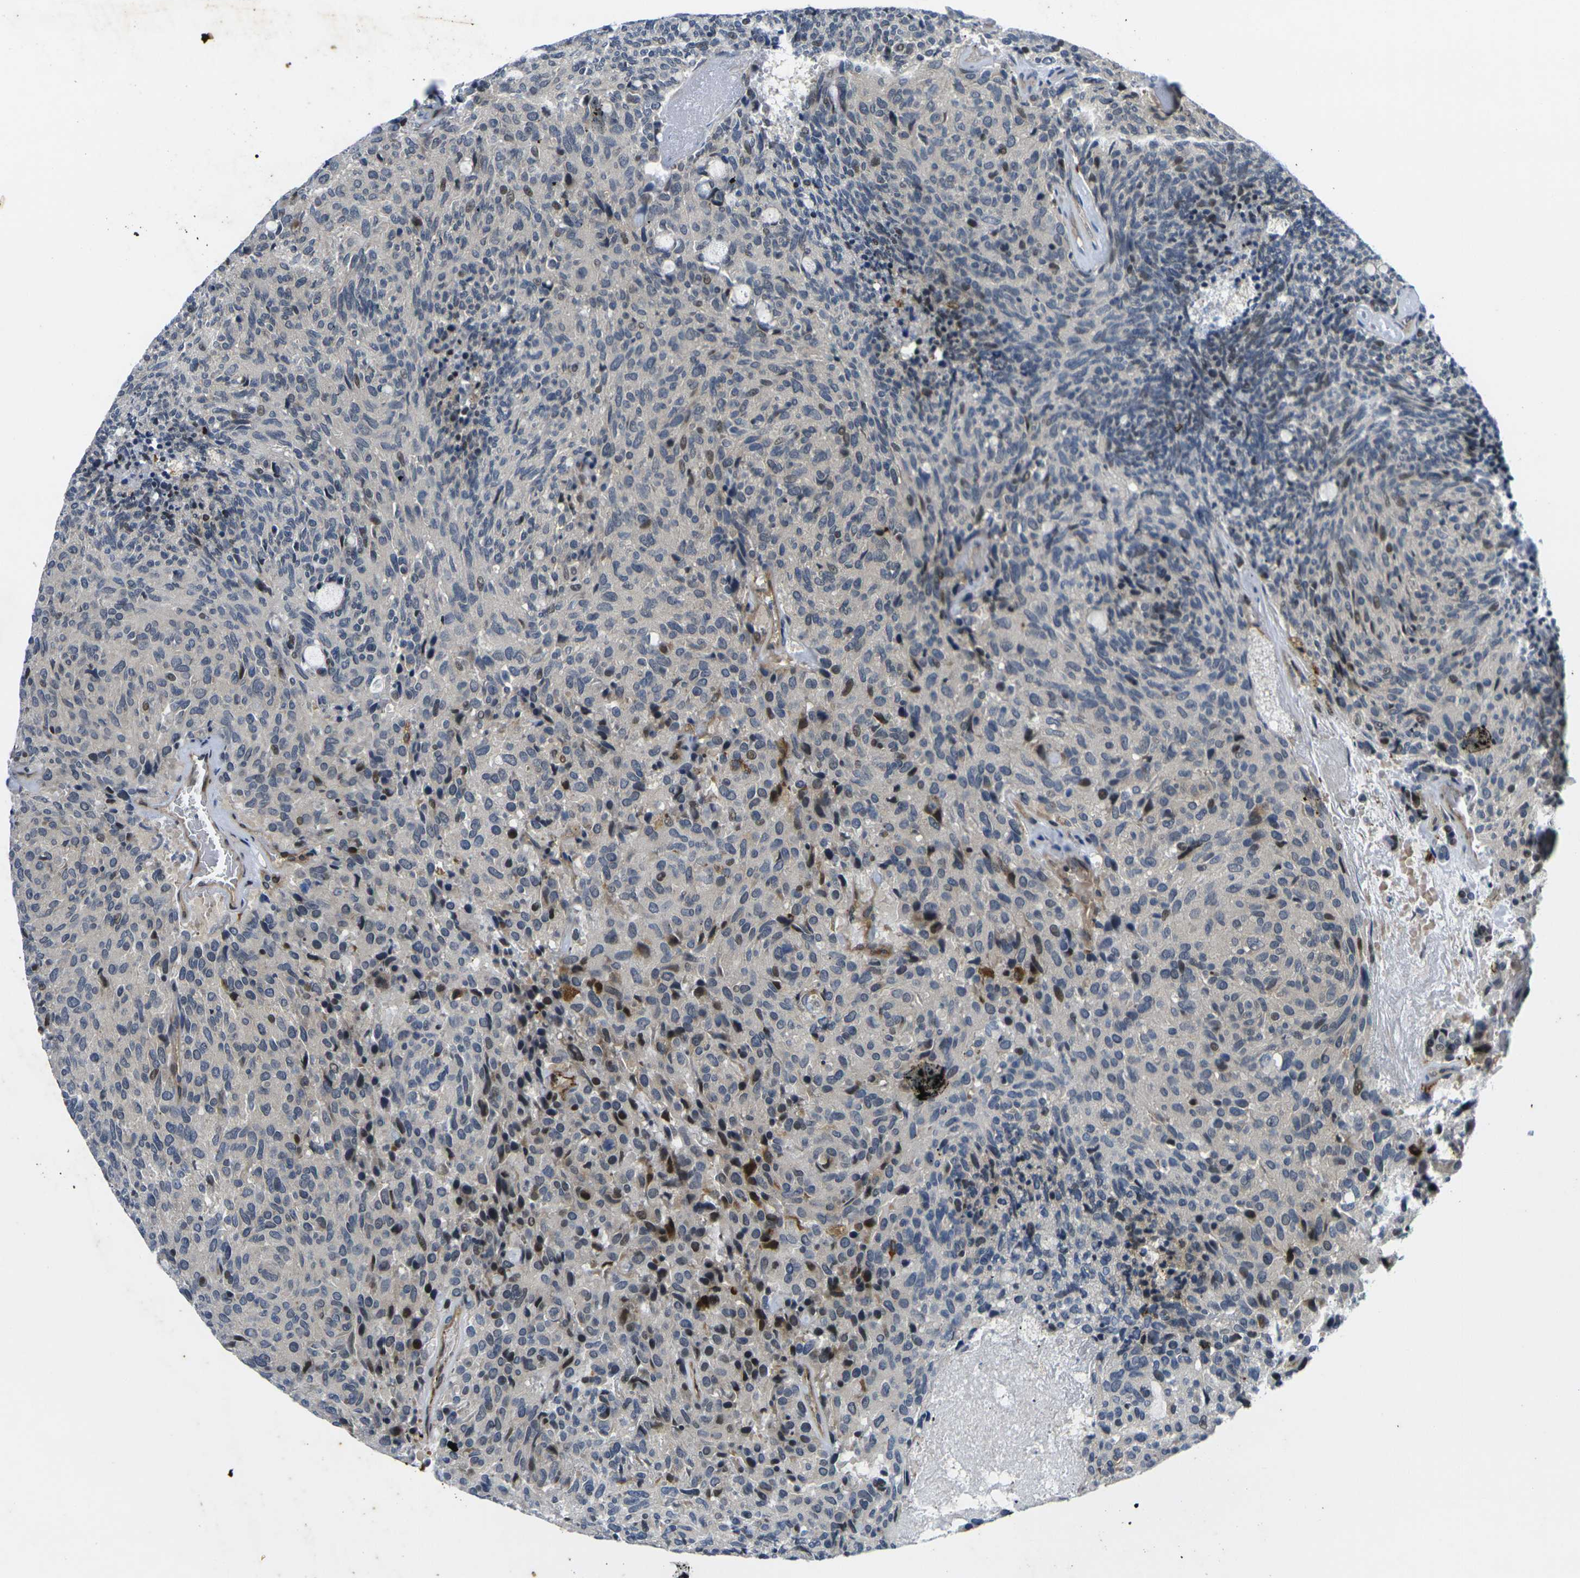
{"staining": {"intensity": "moderate", "quantity": "<25%", "location": "cytoplasmic/membranous,nuclear"}, "tissue": "carcinoid", "cell_type": "Tumor cells", "image_type": "cancer", "snomed": [{"axis": "morphology", "description": "Carcinoid, malignant, NOS"}, {"axis": "topography", "description": "Pancreas"}], "caption": "Immunohistochemistry (IHC) micrograph of neoplastic tissue: malignant carcinoid stained using immunohistochemistry (IHC) displays low levels of moderate protein expression localized specifically in the cytoplasmic/membranous and nuclear of tumor cells, appearing as a cytoplasmic/membranous and nuclear brown color.", "gene": "ROBO2", "patient": {"sex": "female", "age": 54}}